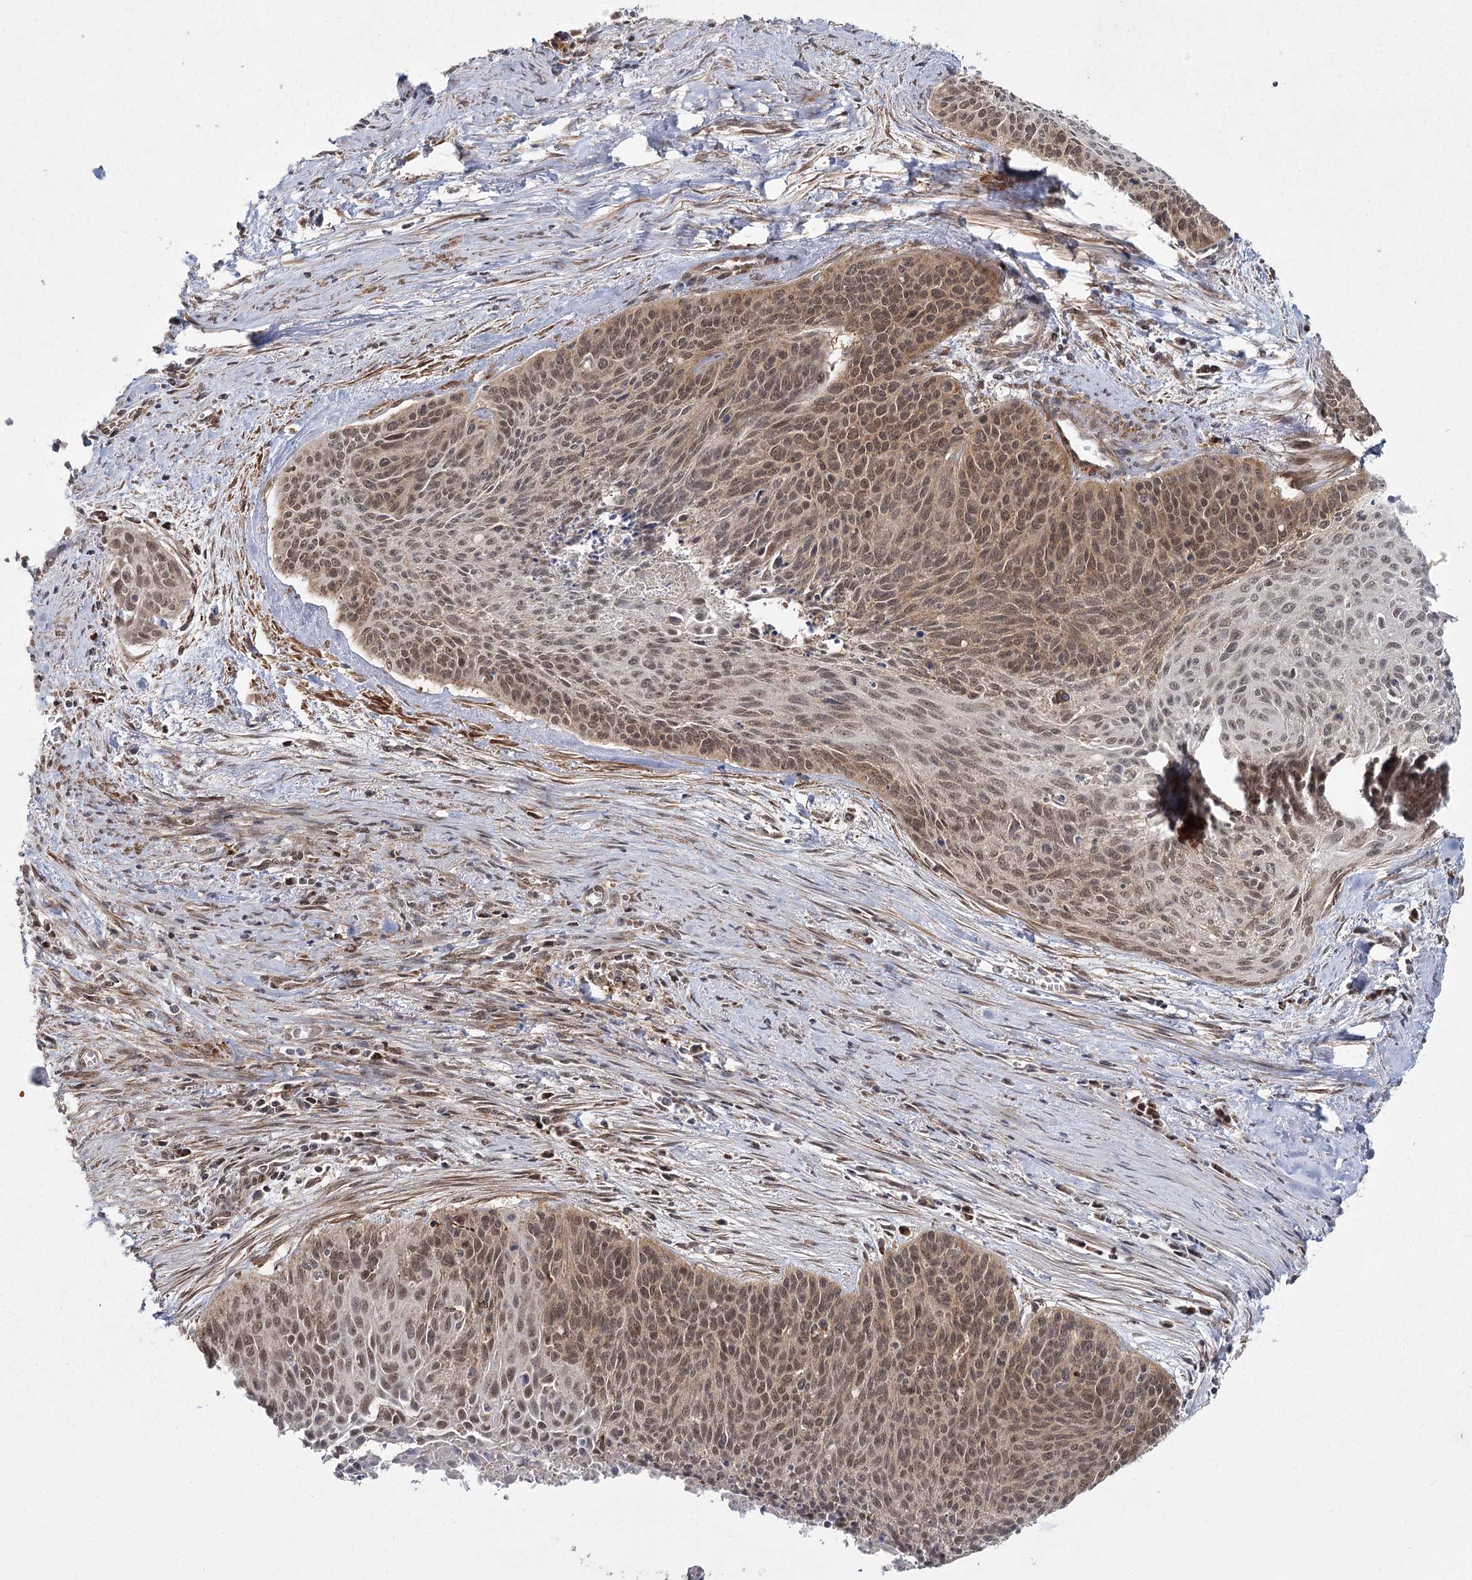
{"staining": {"intensity": "moderate", "quantity": ">75%", "location": "cytoplasmic/membranous,nuclear"}, "tissue": "cervical cancer", "cell_type": "Tumor cells", "image_type": "cancer", "snomed": [{"axis": "morphology", "description": "Squamous cell carcinoma, NOS"}, {"axis": "topography", "description": "Cervix"}], "caption": "Cervical squamous cell carcinoma stained with a brown dye demonstrates moderate cytoplasmic/membranous and nuclear positive expression in about >75% of tumor cells.", "gene": "ZCCHC24", "patient": {"sex": "female", "age": 55}}